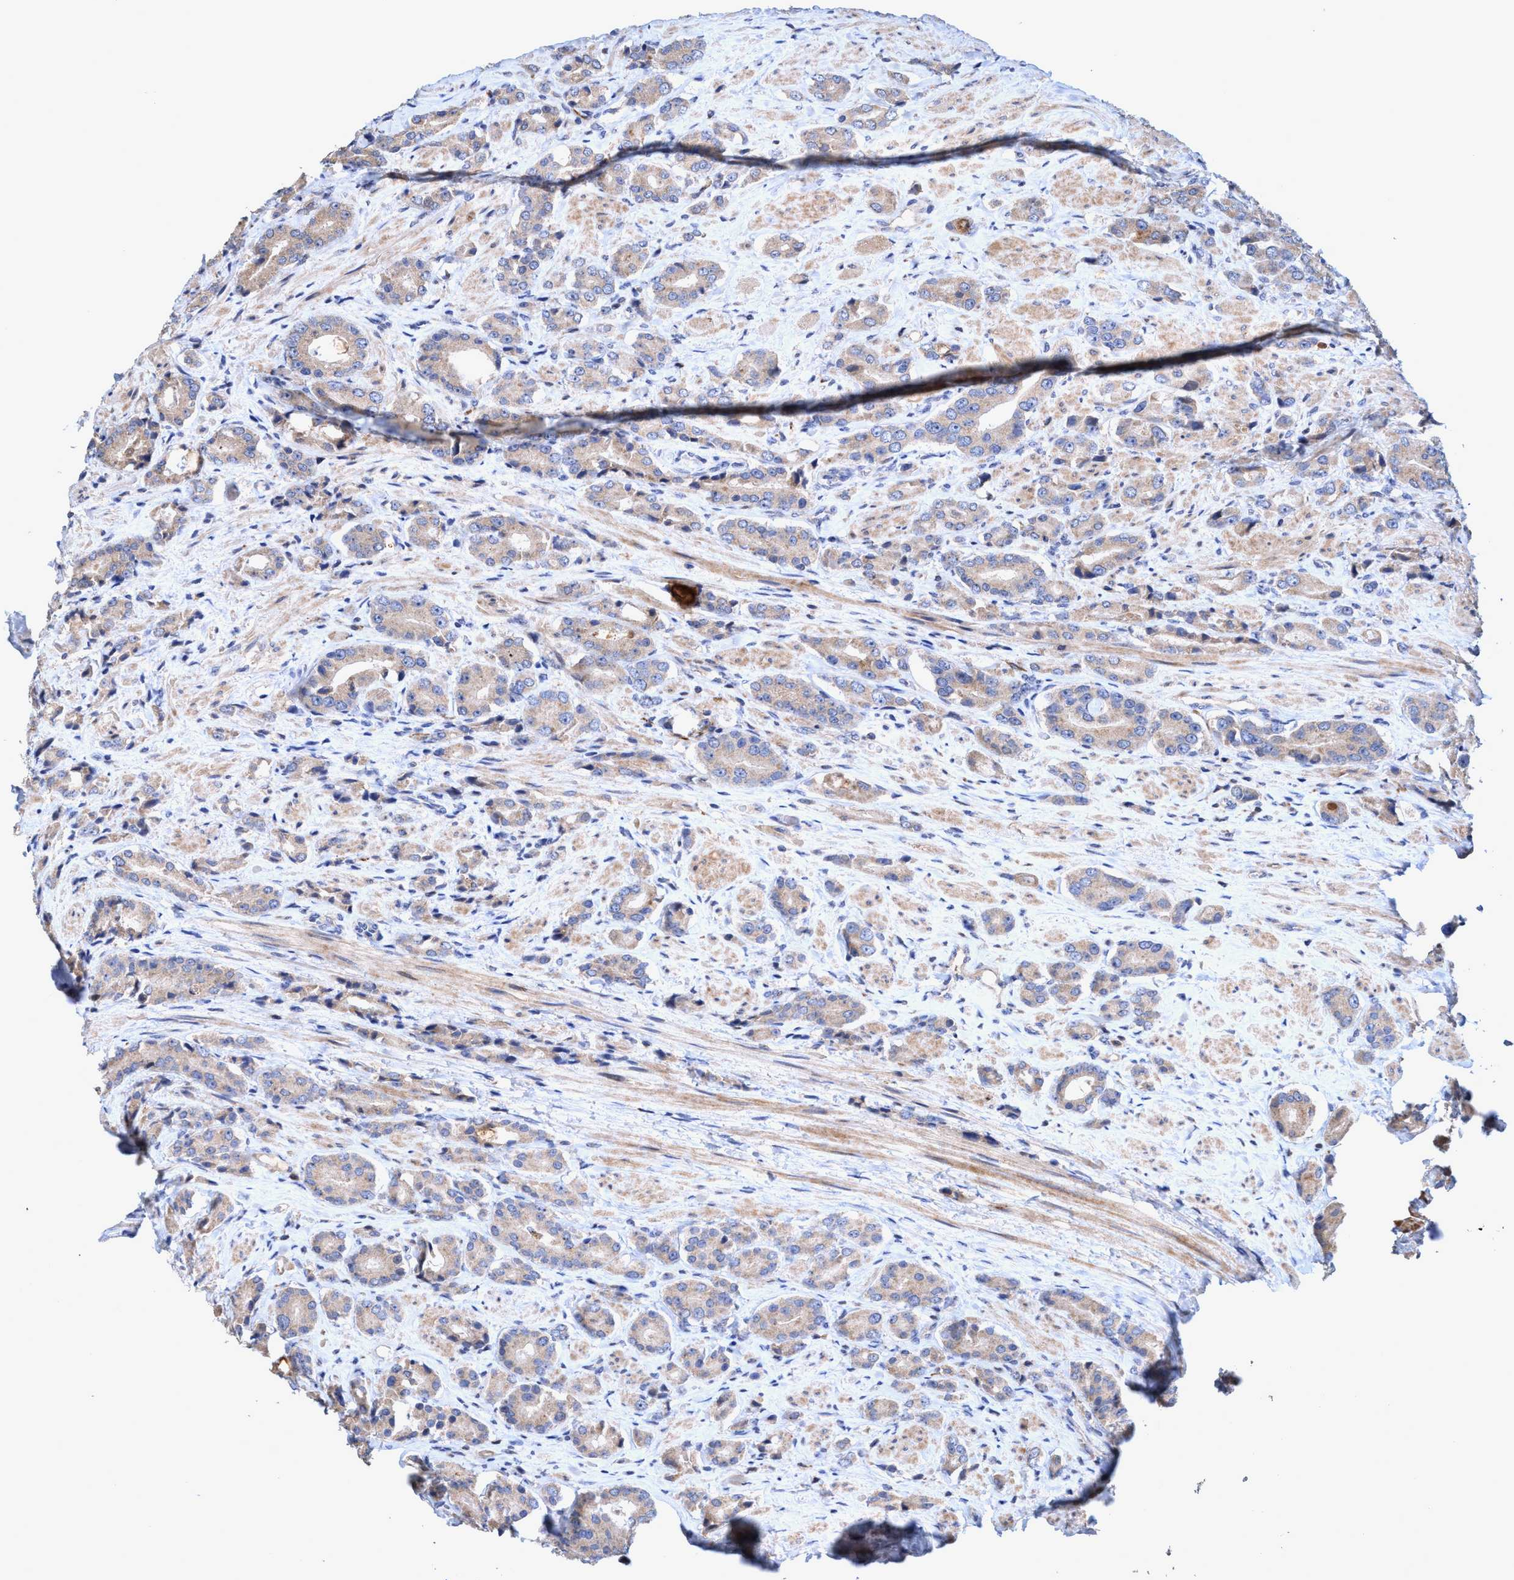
{"staining": {"intensity": "weak", "quantity": "25%-75%", "location": "cytoplasmic/membranous"}, "tissue": "prostate cancer", "cell_type": "Tumor cells", "image_type": "cancer", "snomed": [{"axis": "morphology", "description": "Adenocarcinoma, High grade"}, {"axis": "topography", "description": "Prostate"}], "caption": "Prostate cancer (high-grade adenocarcinoma) stained with a brown dye shows weak cytoplasmic/membranous positive positivity in approximately 25%-75% of tumor cells.", "gene": "ZNF677", "patient": {"sex": "male", "age": 71}}